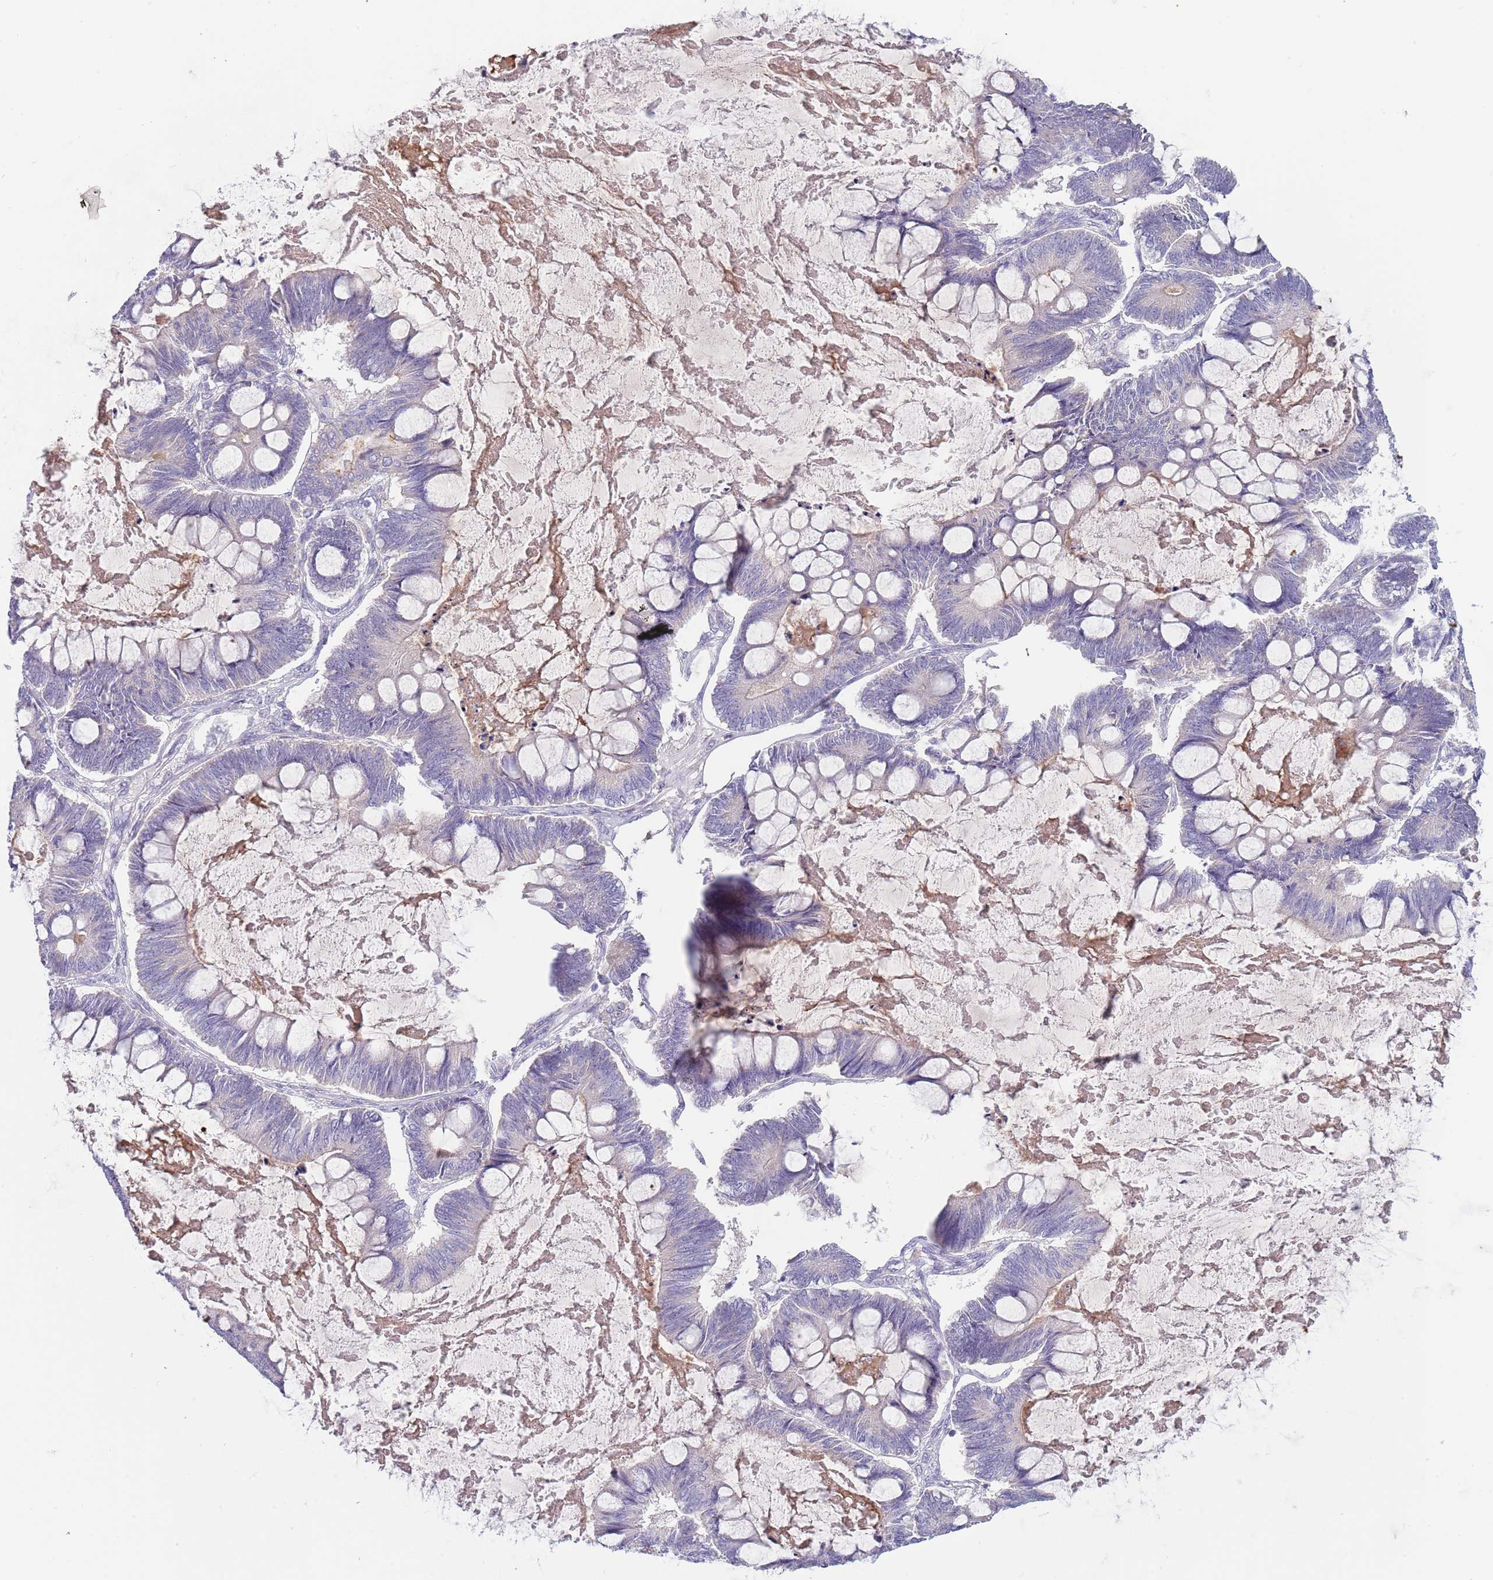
{"staining": {"intensity": "negative", "quantity": "none", "location": "none"}, "tissue": "ovarian cancer", "cell_type": "Tumor cells", "image_type": "cancer", "snomed": [{"axis": "morphology", "description": "Cystadenocarcinoma, mucinous, NOS"}, {"axis": "topography", "description": "Ovary"}], "caption": "Image shows no protein positivity in tumor cells of ovarian cancer (mucinous cystadenocarcinoma) tissue.", "gene": "MAN1C1", "patient": {"sex": "female", "age": 61}}